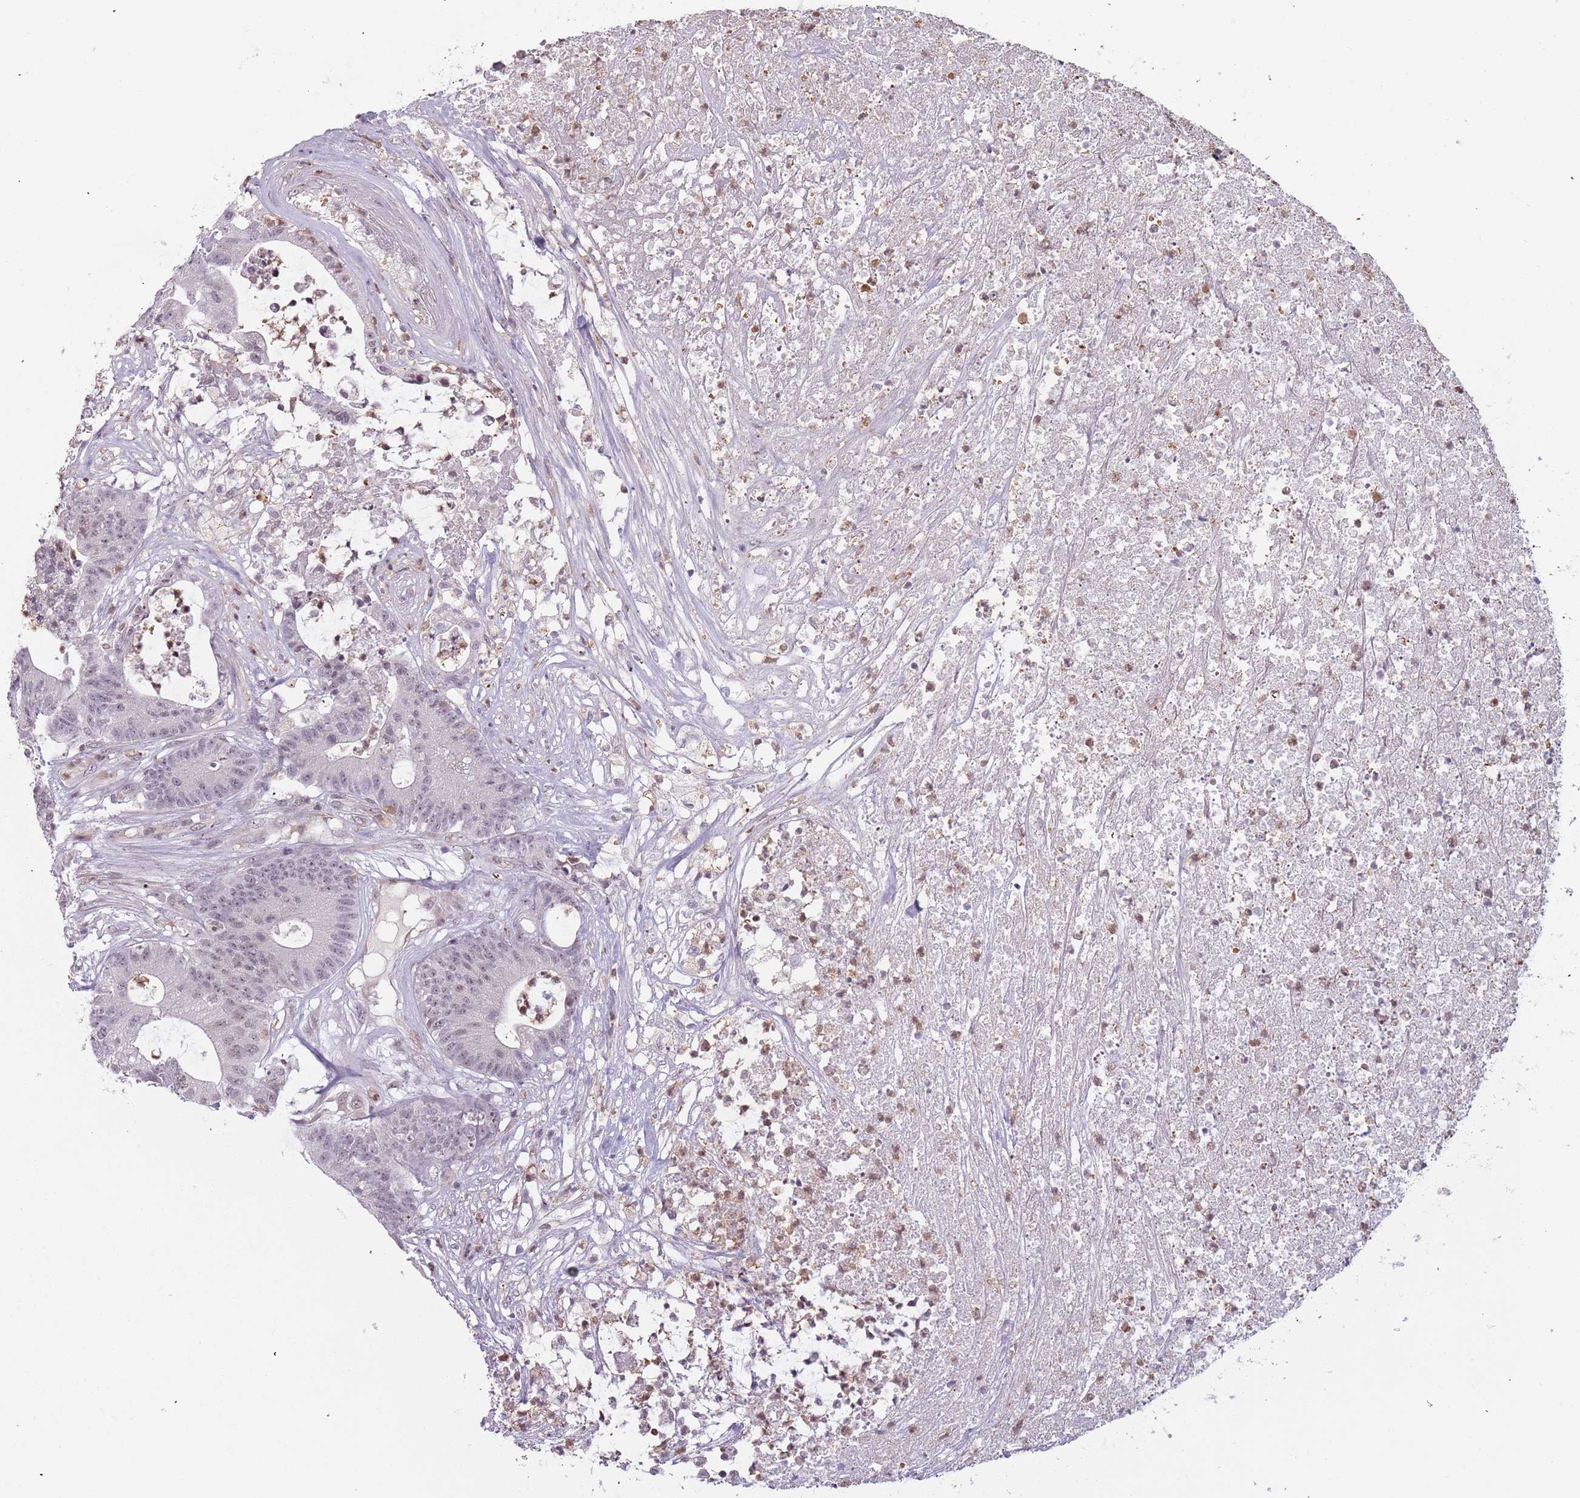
{"staining": {"intensity": "weak", "quantity": "<25%", "location": "nuclear"}, "tissue": "colorectal cancer", "cell_type": "Tumor cells", "image_type": "cancer", "snomed": [{"axis": "morphology", "description": "Adenocarcinoma, NOS"}, {"axis": "topography", "description": "Colon"}], "caption": "The immunohistochemistry histopathology image has no significant expression in tumor cells of colorectal cancer tissue. Nuclei are stained in blue.", "gene": "REXO4", "patient": {"sex": "female", "age": 84}}